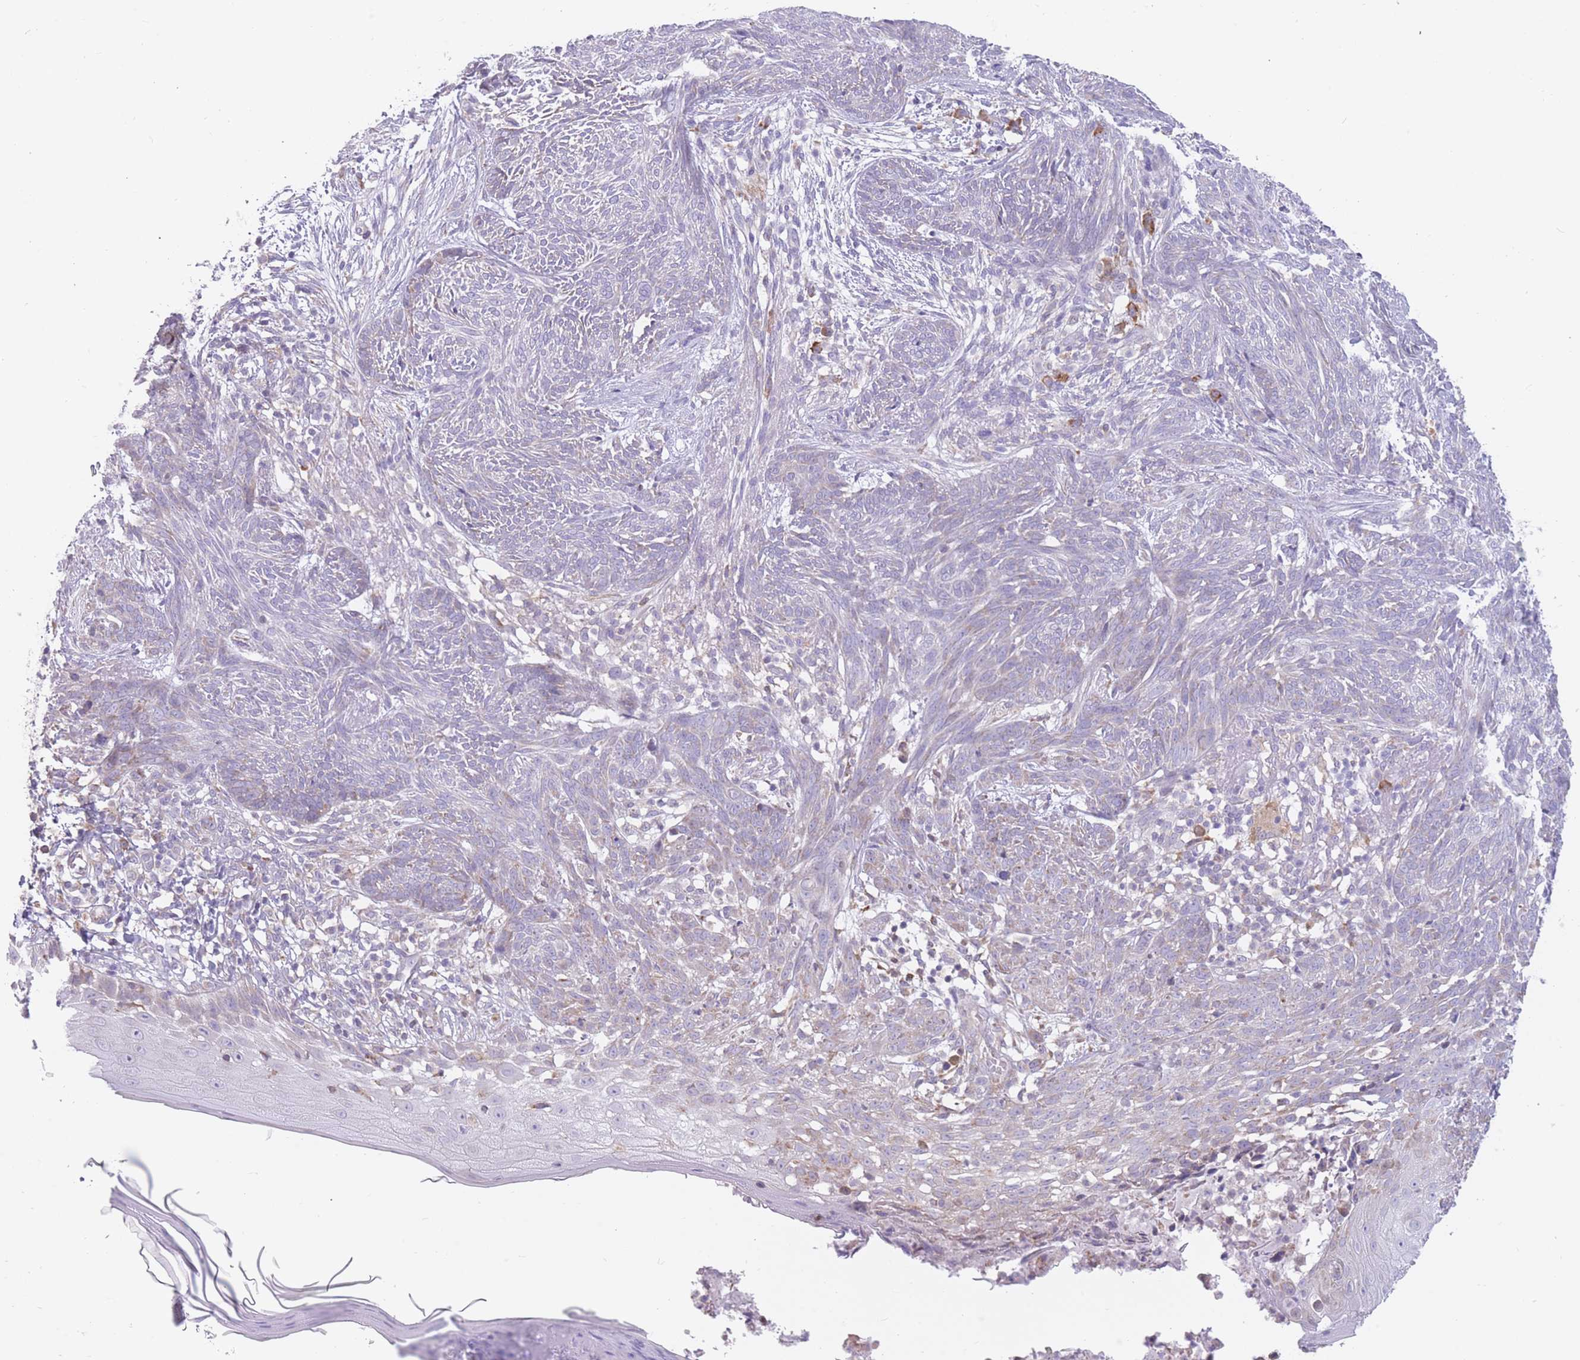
{"staining": {"intensity": "negative", "quantity": "none", "location": "none"}, "tissue": "skin cancer", "cell_type": "Tumor cells", "image_type": "cancer", "snomed": [{"axis": "morphology", "description": "Basal cell carcinoma"}, {"axis": "topography", "description": "Skin"}], "caption": "A high-resolution image shows immunohistochemistry staining of skin cancer (basal cell carcinoma), which reveals no significant staining in tumor cells. Brightfield microscopy of immunohistochemistry (IHC) stained with DAB (3,3'-diaminobenzidine) (brown) and hematoxylin (blue), captured at high magnification.", "gene": "TRAPPC5", "patient": {"sex": "male", "age": 73}}